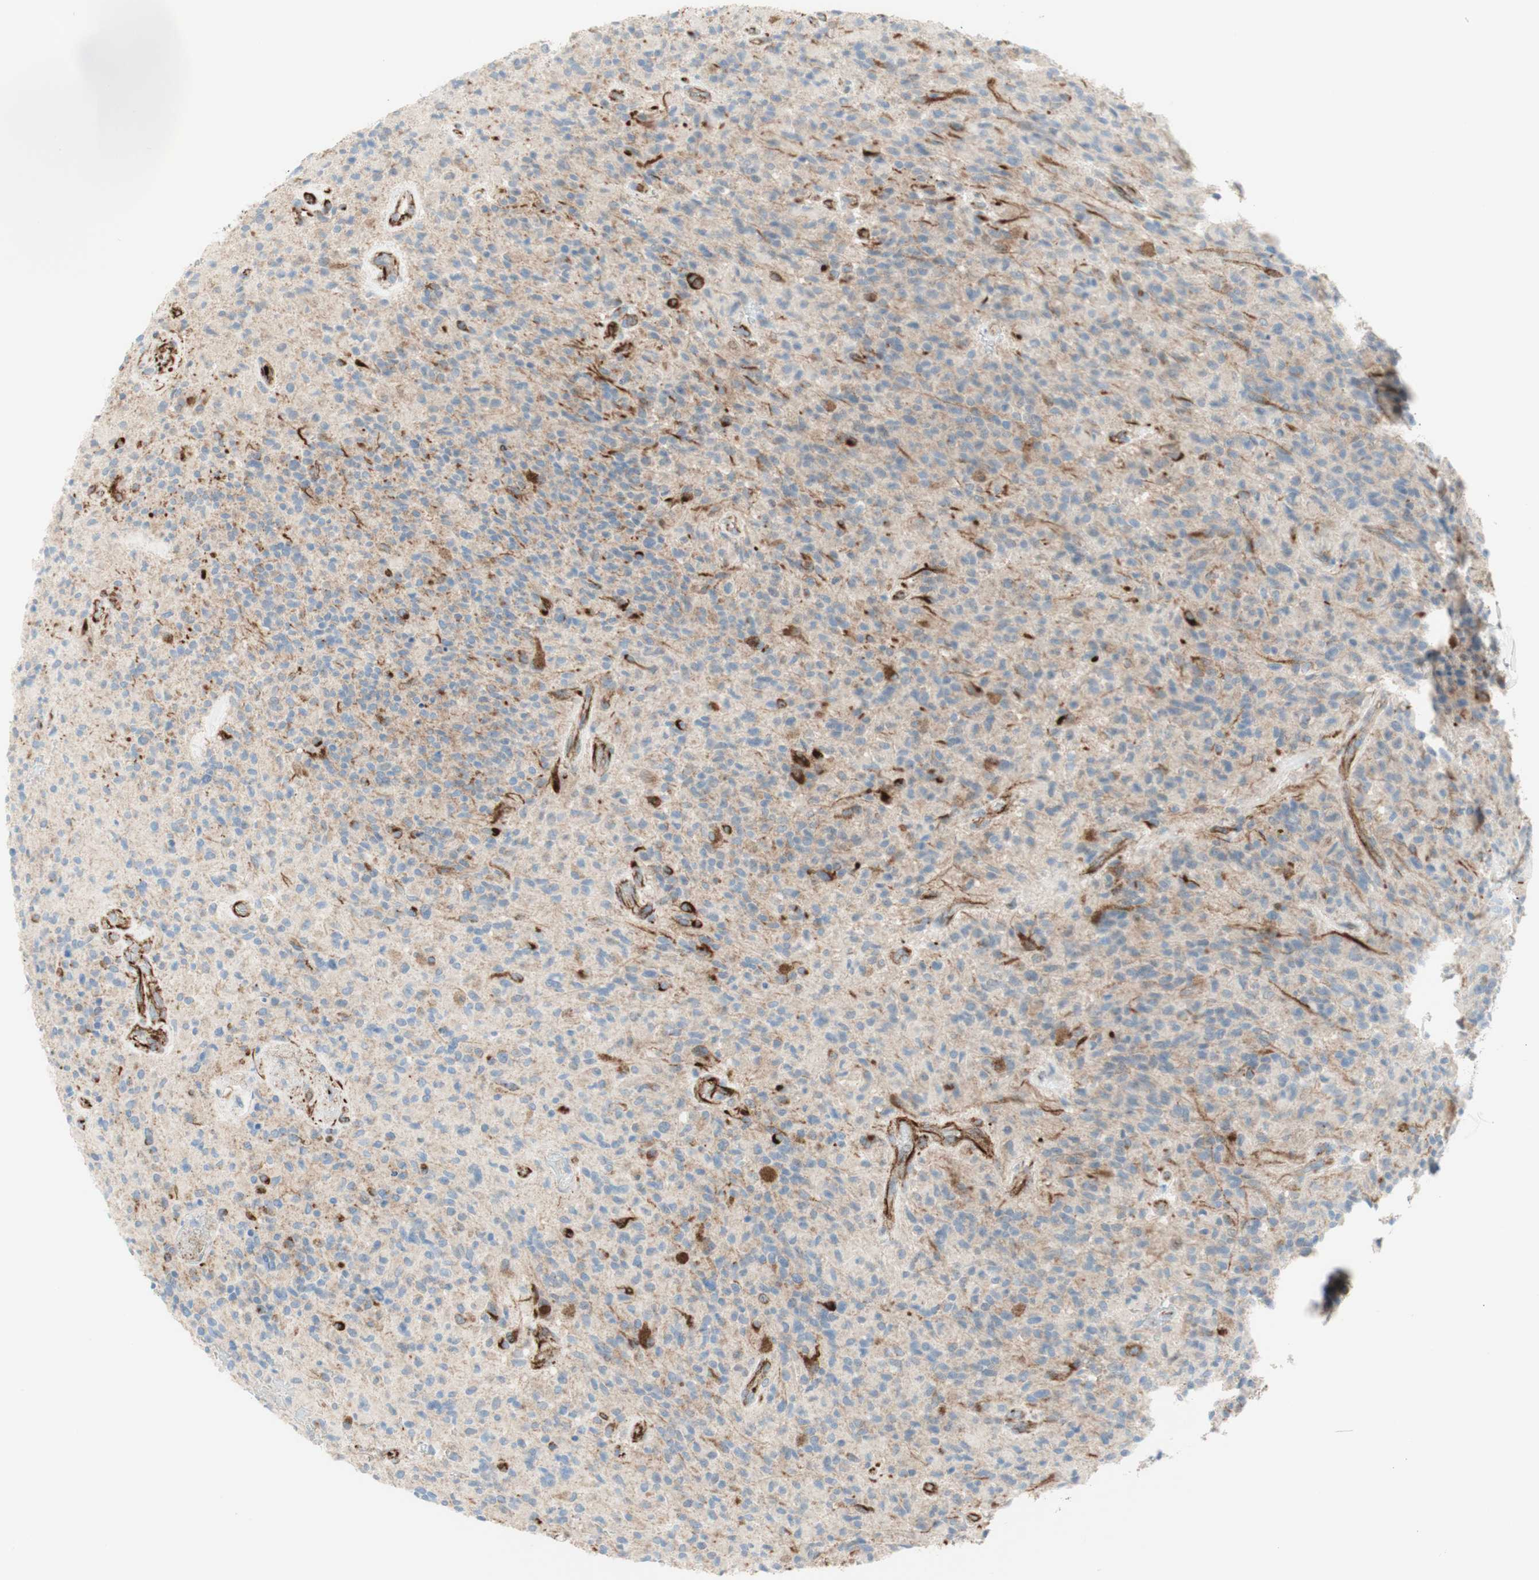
{"staining": {"intensity": "weak", "quantity": "<25%", "location": "cytoplasmic/membranous"}, "tissue": "glioma", "cell_type": "Tumor cells", "image_type": "cancer", "snomed": [{"axis": "morphology", "description": "Glioma, malignant, High grade"}, {"axis": "topography", "description": "Brain"}], "caption": "DAB immunohistochemical staining of human high-grade glioma (malignant) displays no significant expression in tumor cells. (Brightfield microscopy of DAB (3,3'-diaminobenzidine) immunohistochemistry at high magnification).", "gene": "POU2AF1", "patient": {"sex": "male", "age": 71}}